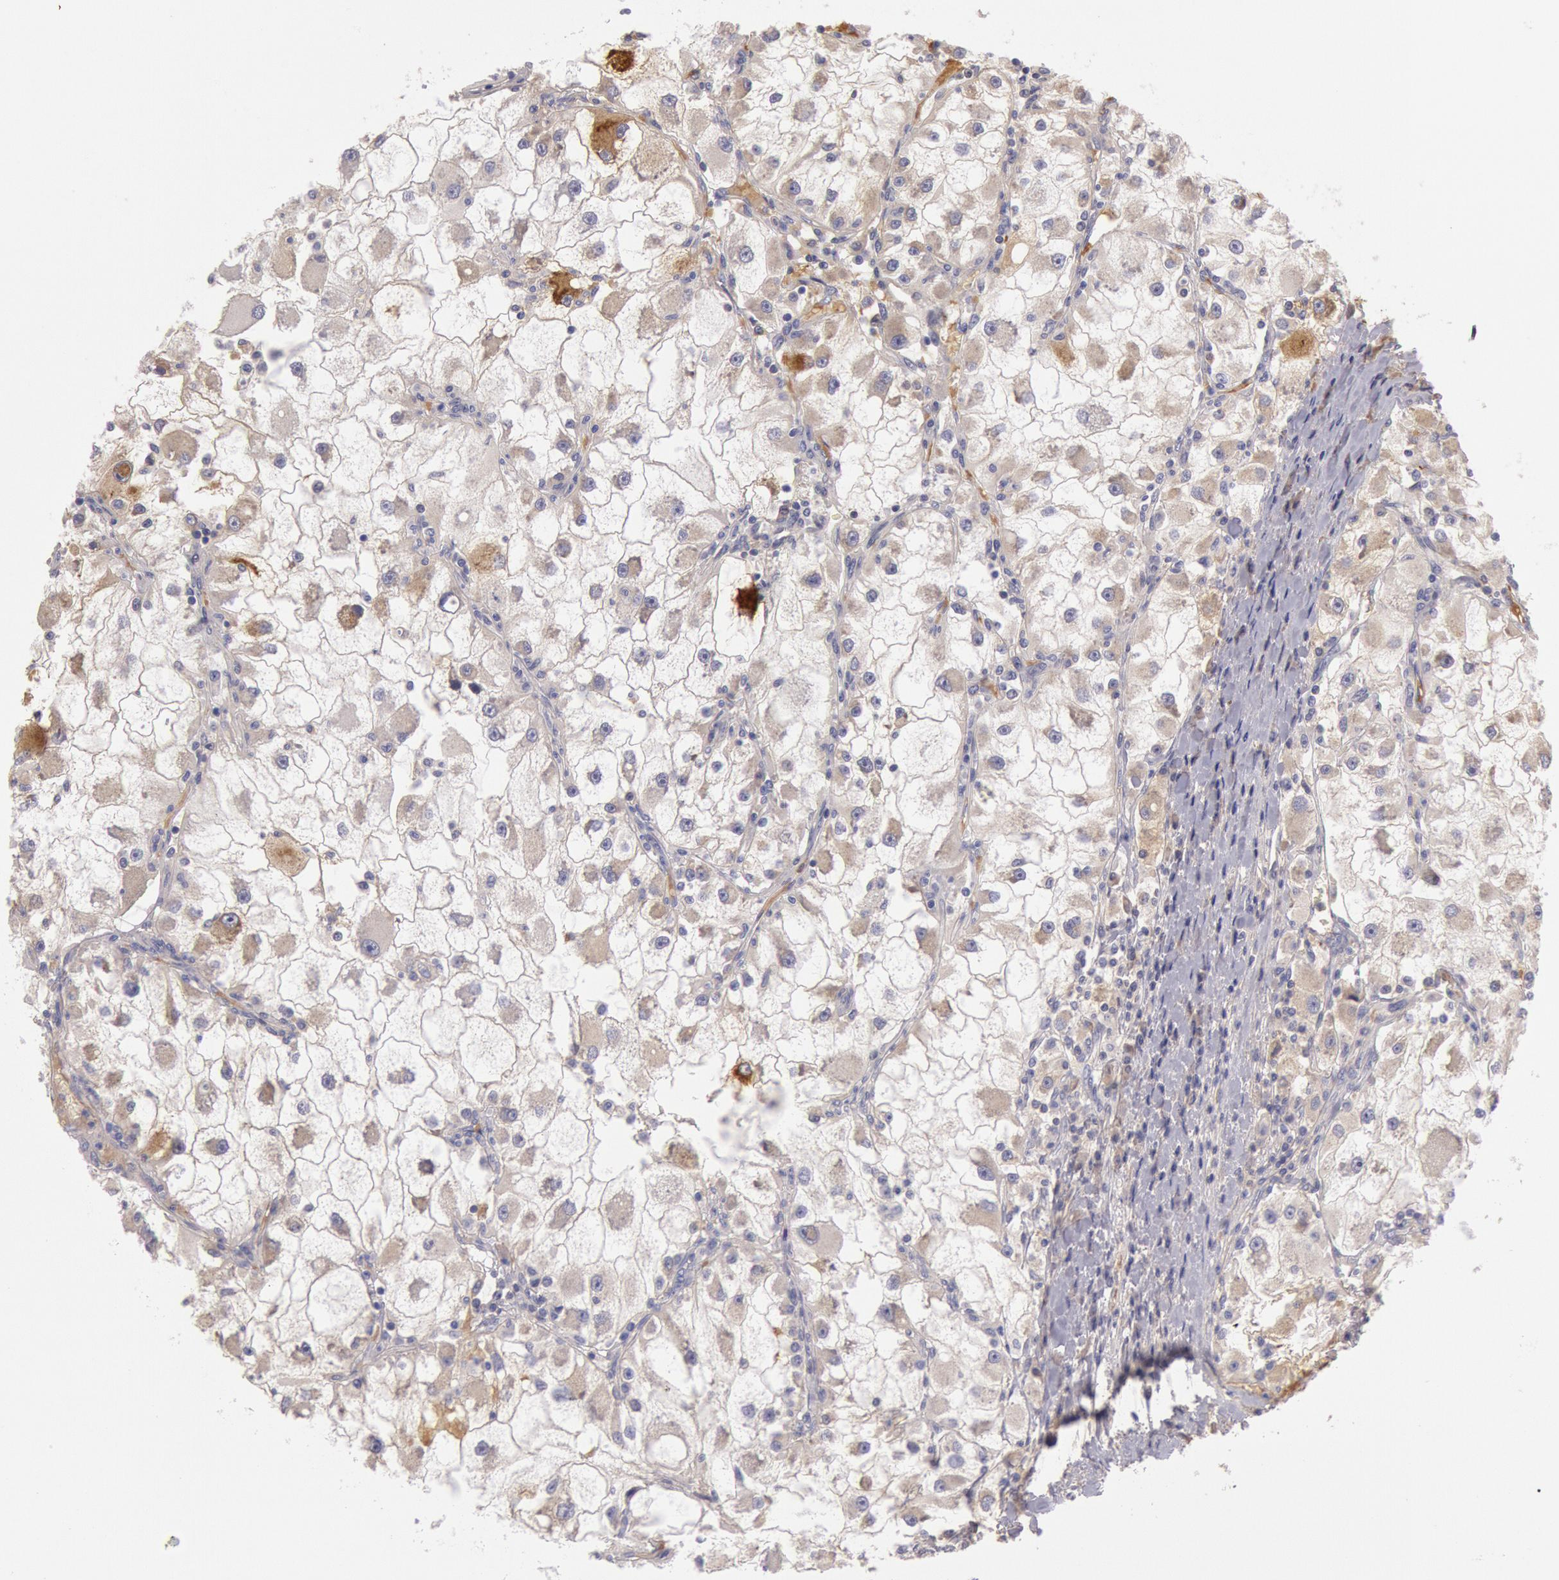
{"staining": {"intensity": "negative", "quantity": "none", "location": "none"}, "tissue": "renal cancer", "cell_type": "Tumor cells", "image_type": "cancer", "snomed": [{"axis": "morphology", "description": "Adenocarcinoma, NOS"}, {"axis": "topography", "description": "Kidney"}], "caption": "Immunohistochemistry micrograph of neoplastic tissue: renal cancer stained with DAB exhibits no significant protein staining in tumor cells. (DAB (3,3'-diaminobenzidine) immunohistochemistry, high magnification).", "gene": "C1R", "patient": {"sex": "female", "age": 73}}